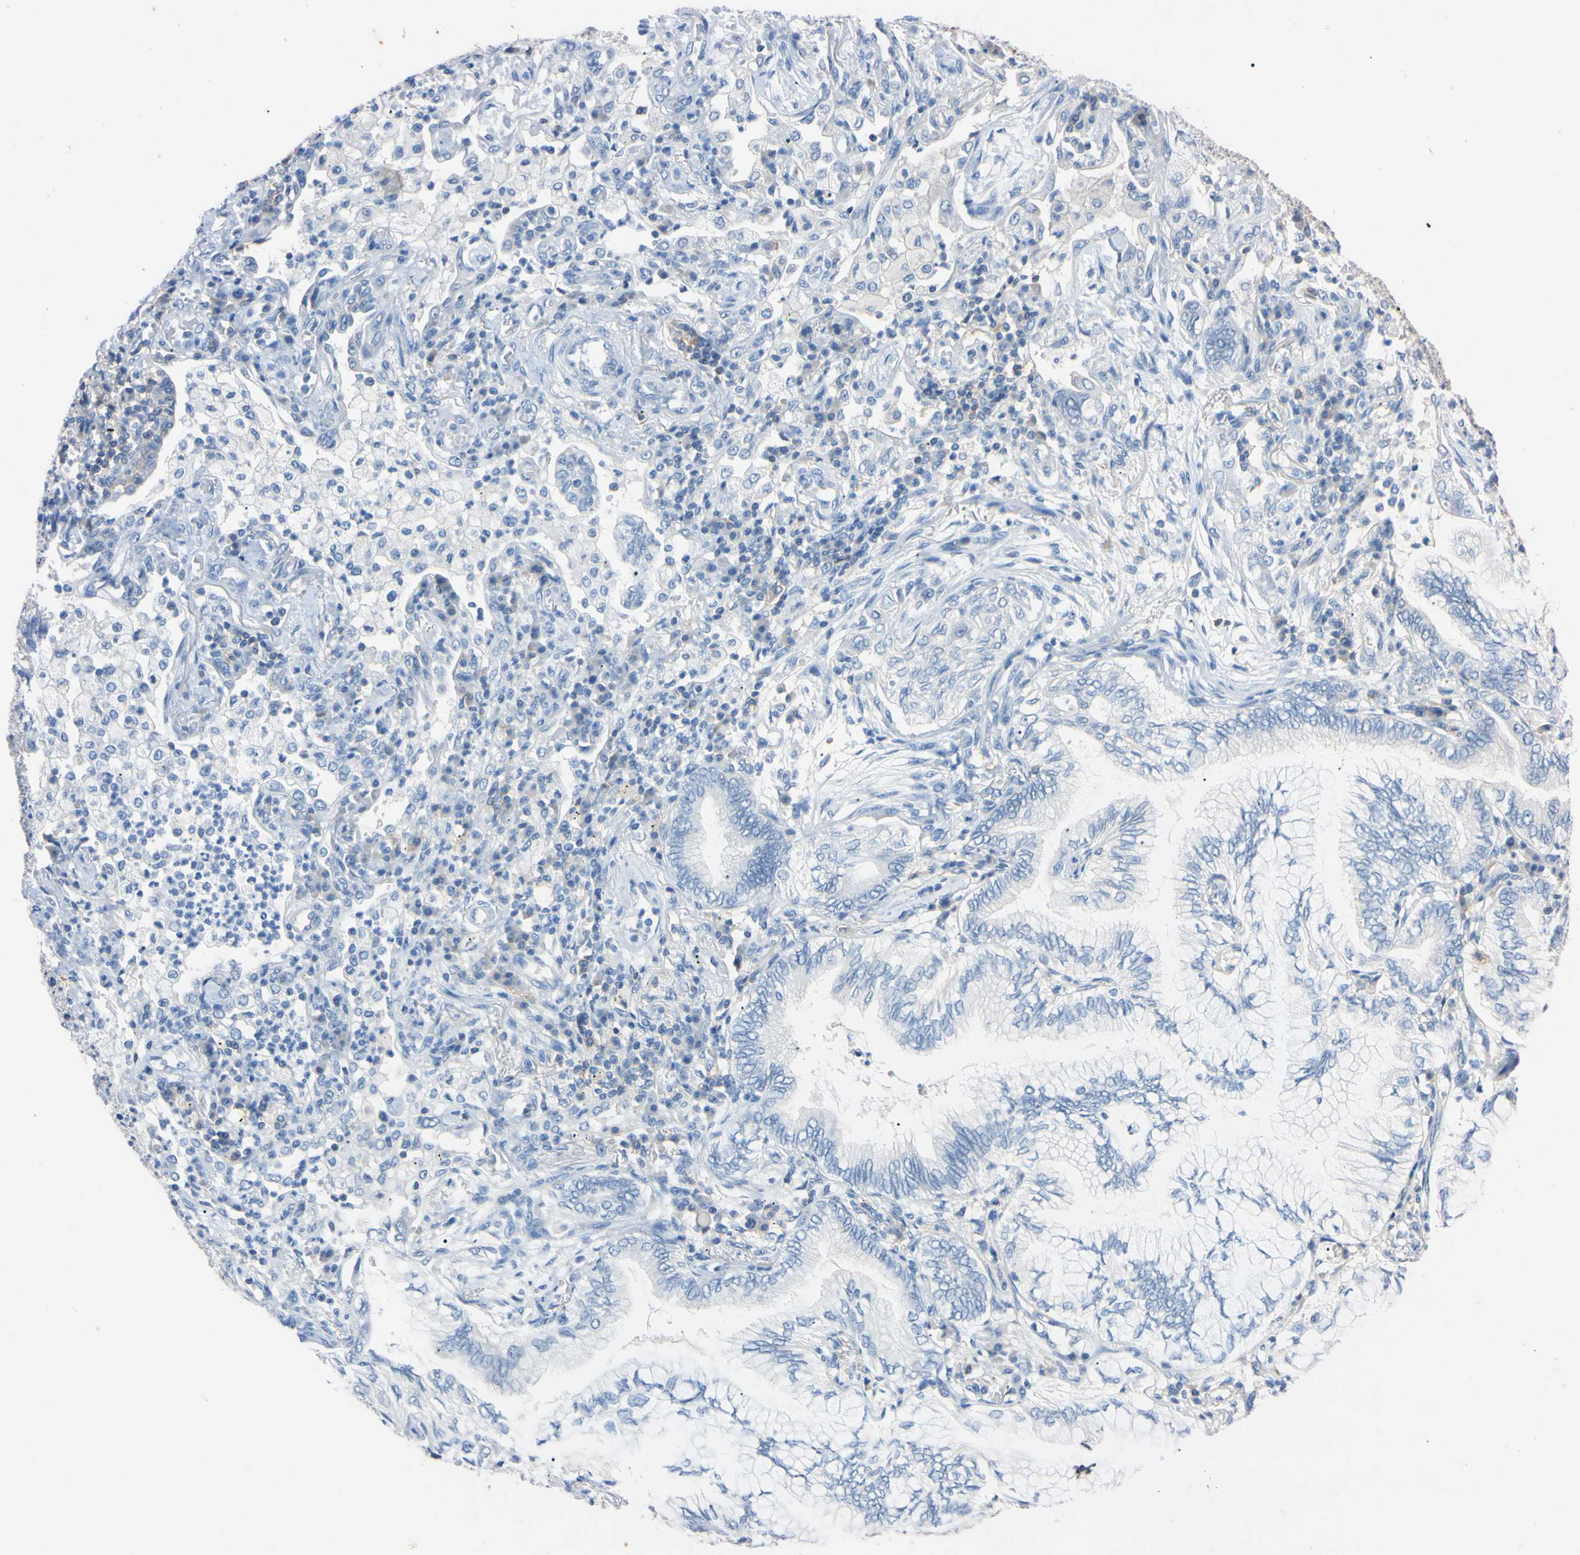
{"staining": {"intensity": "negative", "quantity": "none", "location": "none"}, "tissue": "lung cancer", "cell_type": "Tumor cells", "image_type": "cancer", "snomed": [{"axis": "morphology", "description": "Normal tissue, NOS"}, {"axis": "morphology", "description": "Adenocarcinoma, NOS"}, {"axis": "topography", "description": "Bronchus"}, {"axis": "topography", "description": "Lung"}], "caption": "The immunohistochemistry (IHC) photomicrograph has no significant expression in tumor cells of lung adenocarcinoma tissue. (DAB IHC, high magnification).", "gene": "PNKD", "patient": {"sex": "female", "age": 70}}